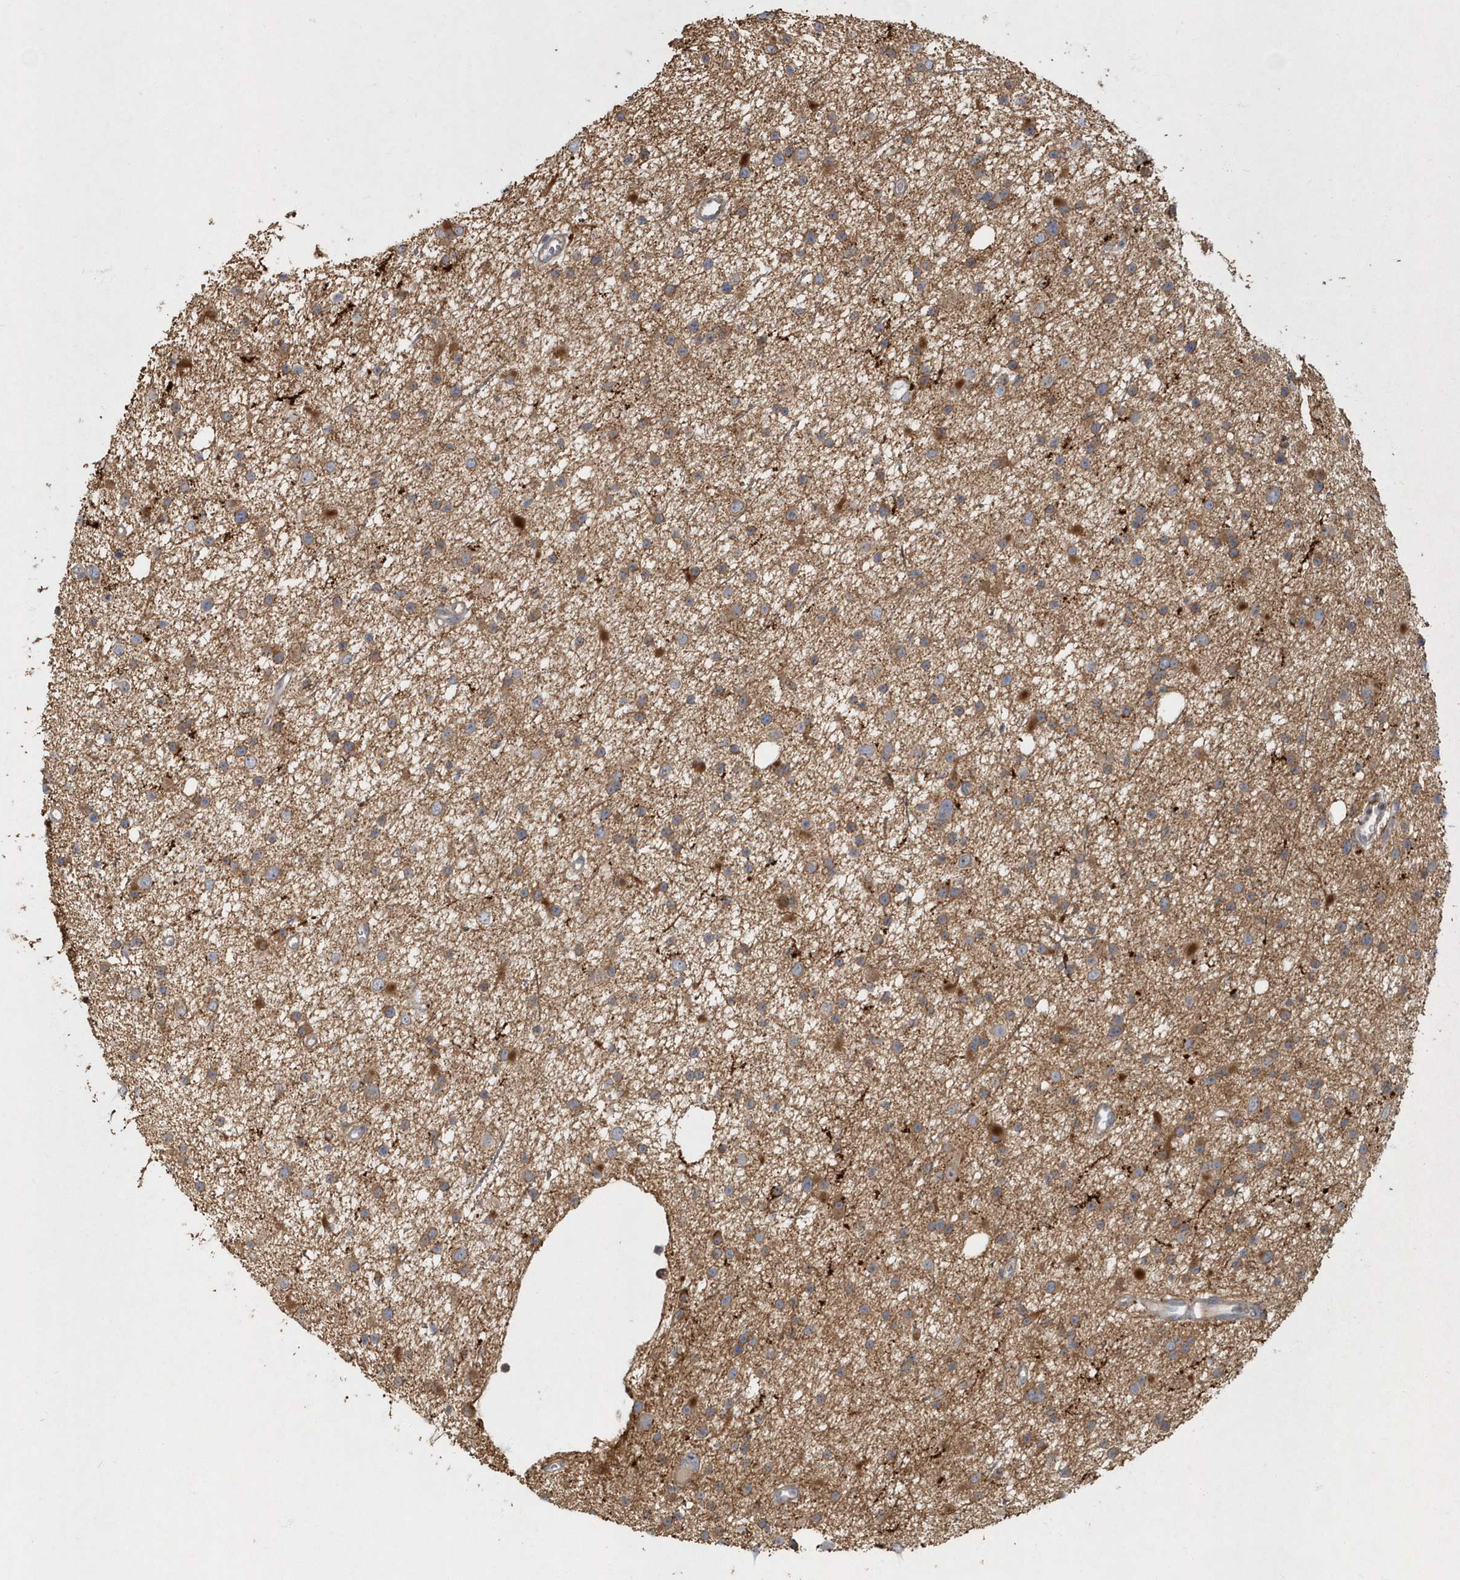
{"staining": {"intensity": "moderate", "quantity": ">75%", "location": "cytoplasmic/membranous"}, "tissue": "glioma", "cell_type": "Tumor cells", "image_type": "cancer", "snomed": [{"axis": "morphology", "description": "Glioma, malignant, Low grade"}, {"axis": "topography", "description": "Cerebral cortex"}], "caption": "This is a histology image of IHC staining of glioma, which shows moderate staining in the cytoplasmic/membranous of tumor cells.", "gene": "ARHGEF38", "patient": {"sex": "female", "age": 39}}